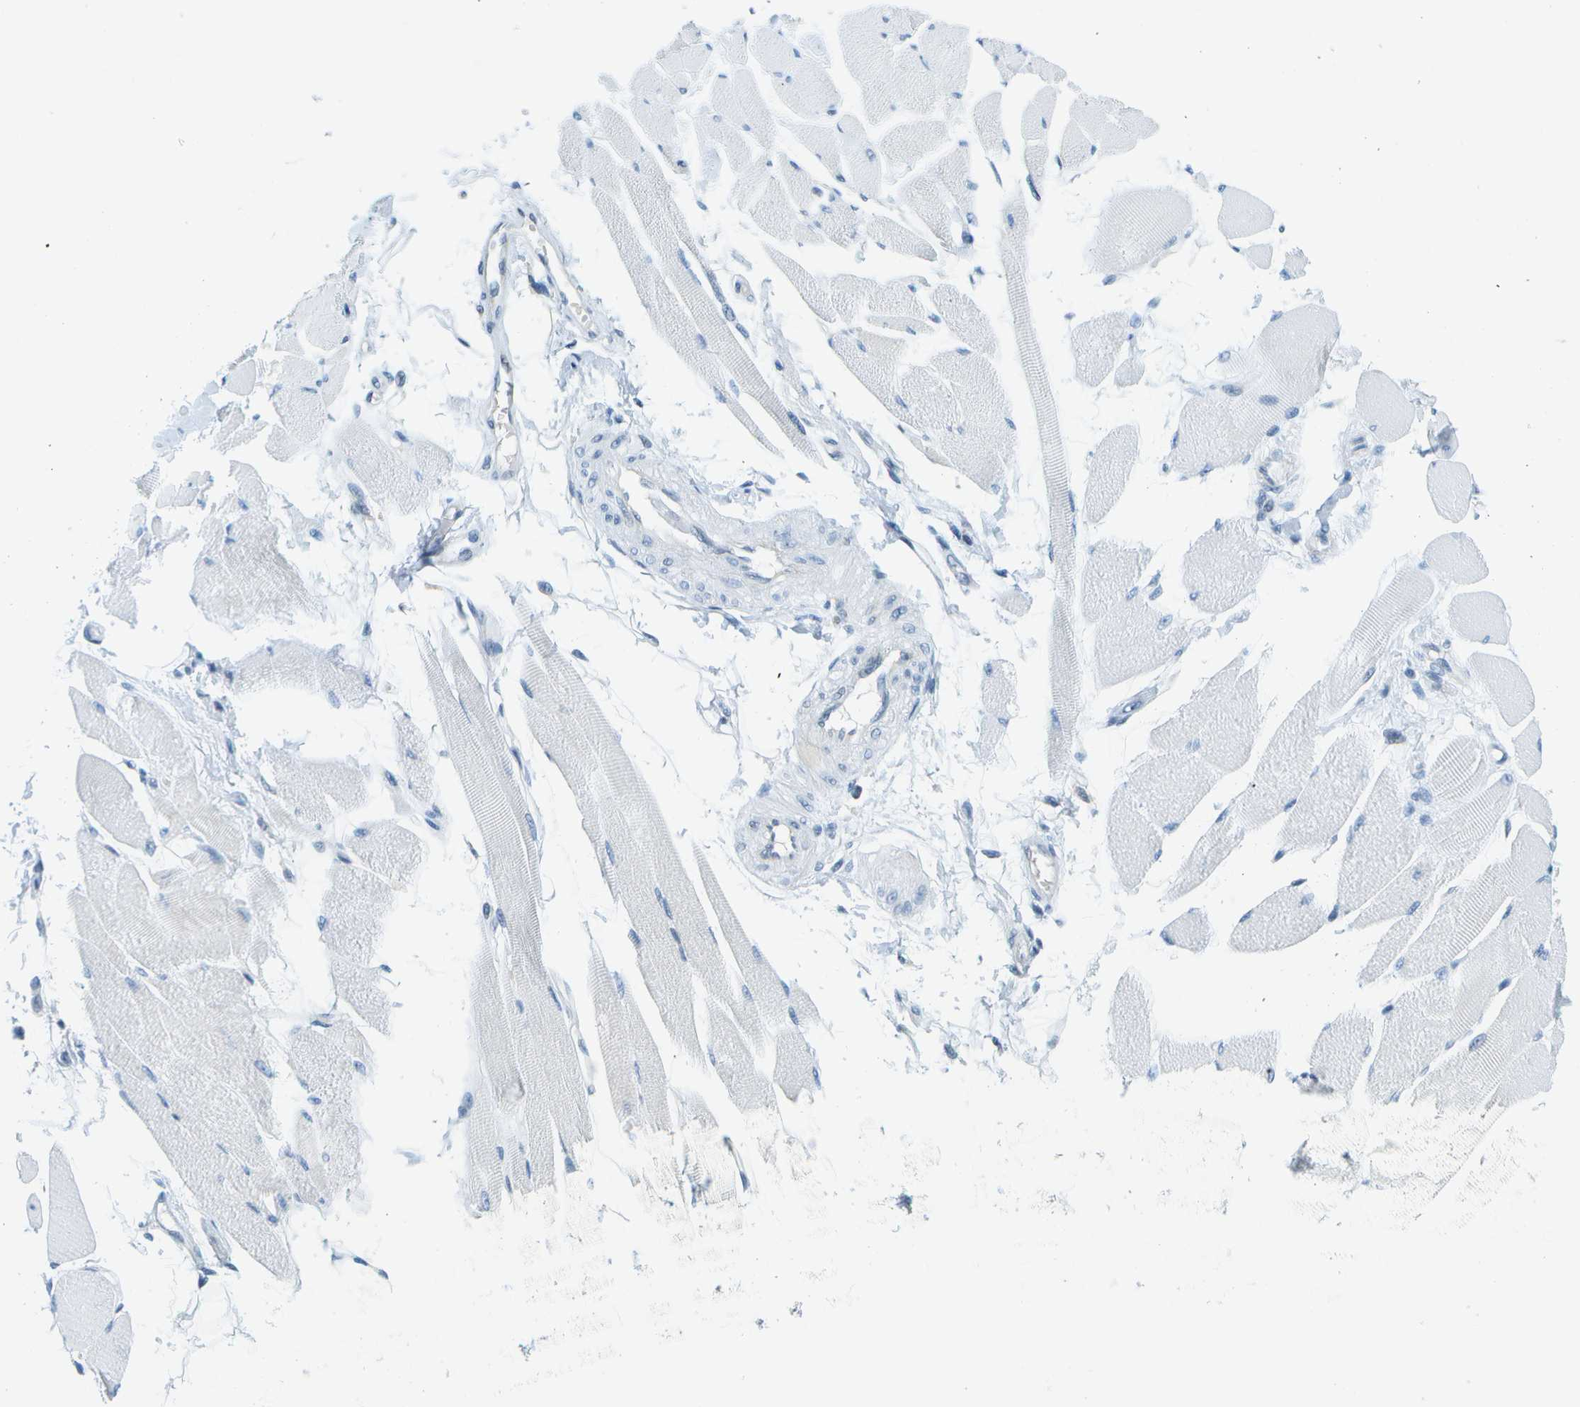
{"staining": {"intensity": "negative", "quantity": "none", "location": "none"}, "tissue": "skeletal muscle", "cell_type": "Myocytes", "image_type": "normal", "snomed": [{"axis": "morphology", "description": "Normal tissue, NOS"}, {"axis": "topography", "description": "Skeletal muscle"}, {"axis": "topography", "description": "Peripheral nerve tissue"}], "caption": "This is an immunohistochemistry image of normal skeletal muscle. There is no expression in myocytes.", "gene": "PITHD1", "patient": {"sex": "female", "age": 84}}